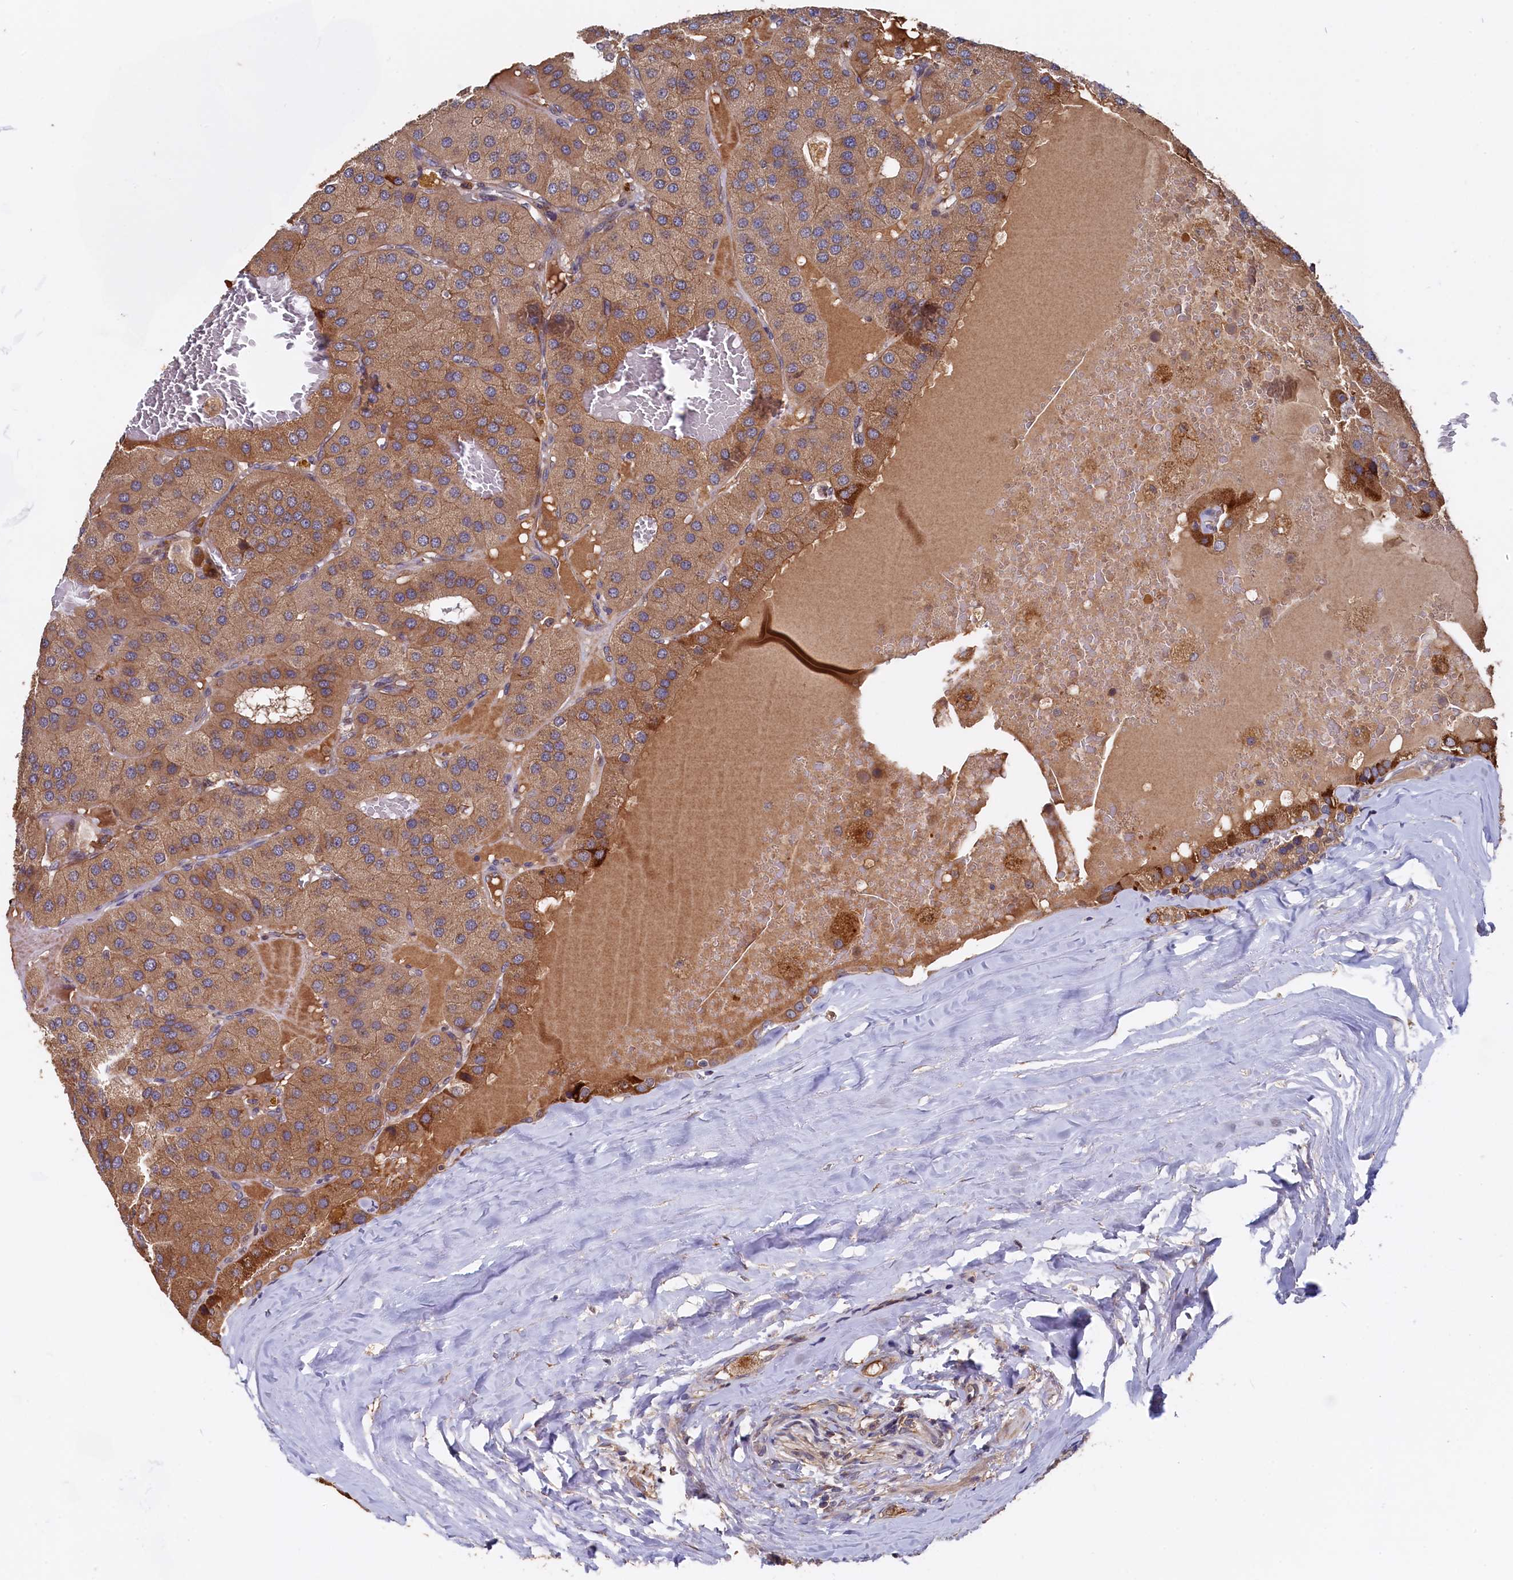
{"staining": {"intensity": "moderate", "quantity": ">75%", "location": "cytoplasmic/membranous"}, "tissue": "parathyroid gland", "cell_type": "Glandular cells", "image_type": "normal", "snomed": [{"axis": "morphology", "description": "Normal tissue, NOS"}, {"axis": "morphology", "description": "Adenoma, NOS"}, {"axis": "topography", "description": "Parathyroid gland"}], "caption": "Glandular cells demonstrate medium levels of moderate cytoplasmic/membranous expression in about >75% of cells in unremarkable human parathyroid gland. The protein is shown in brown color, while the nuclei are stained blue.", "gene": "SLC12A4", "patient": {"sex": "female", "age": 86}}